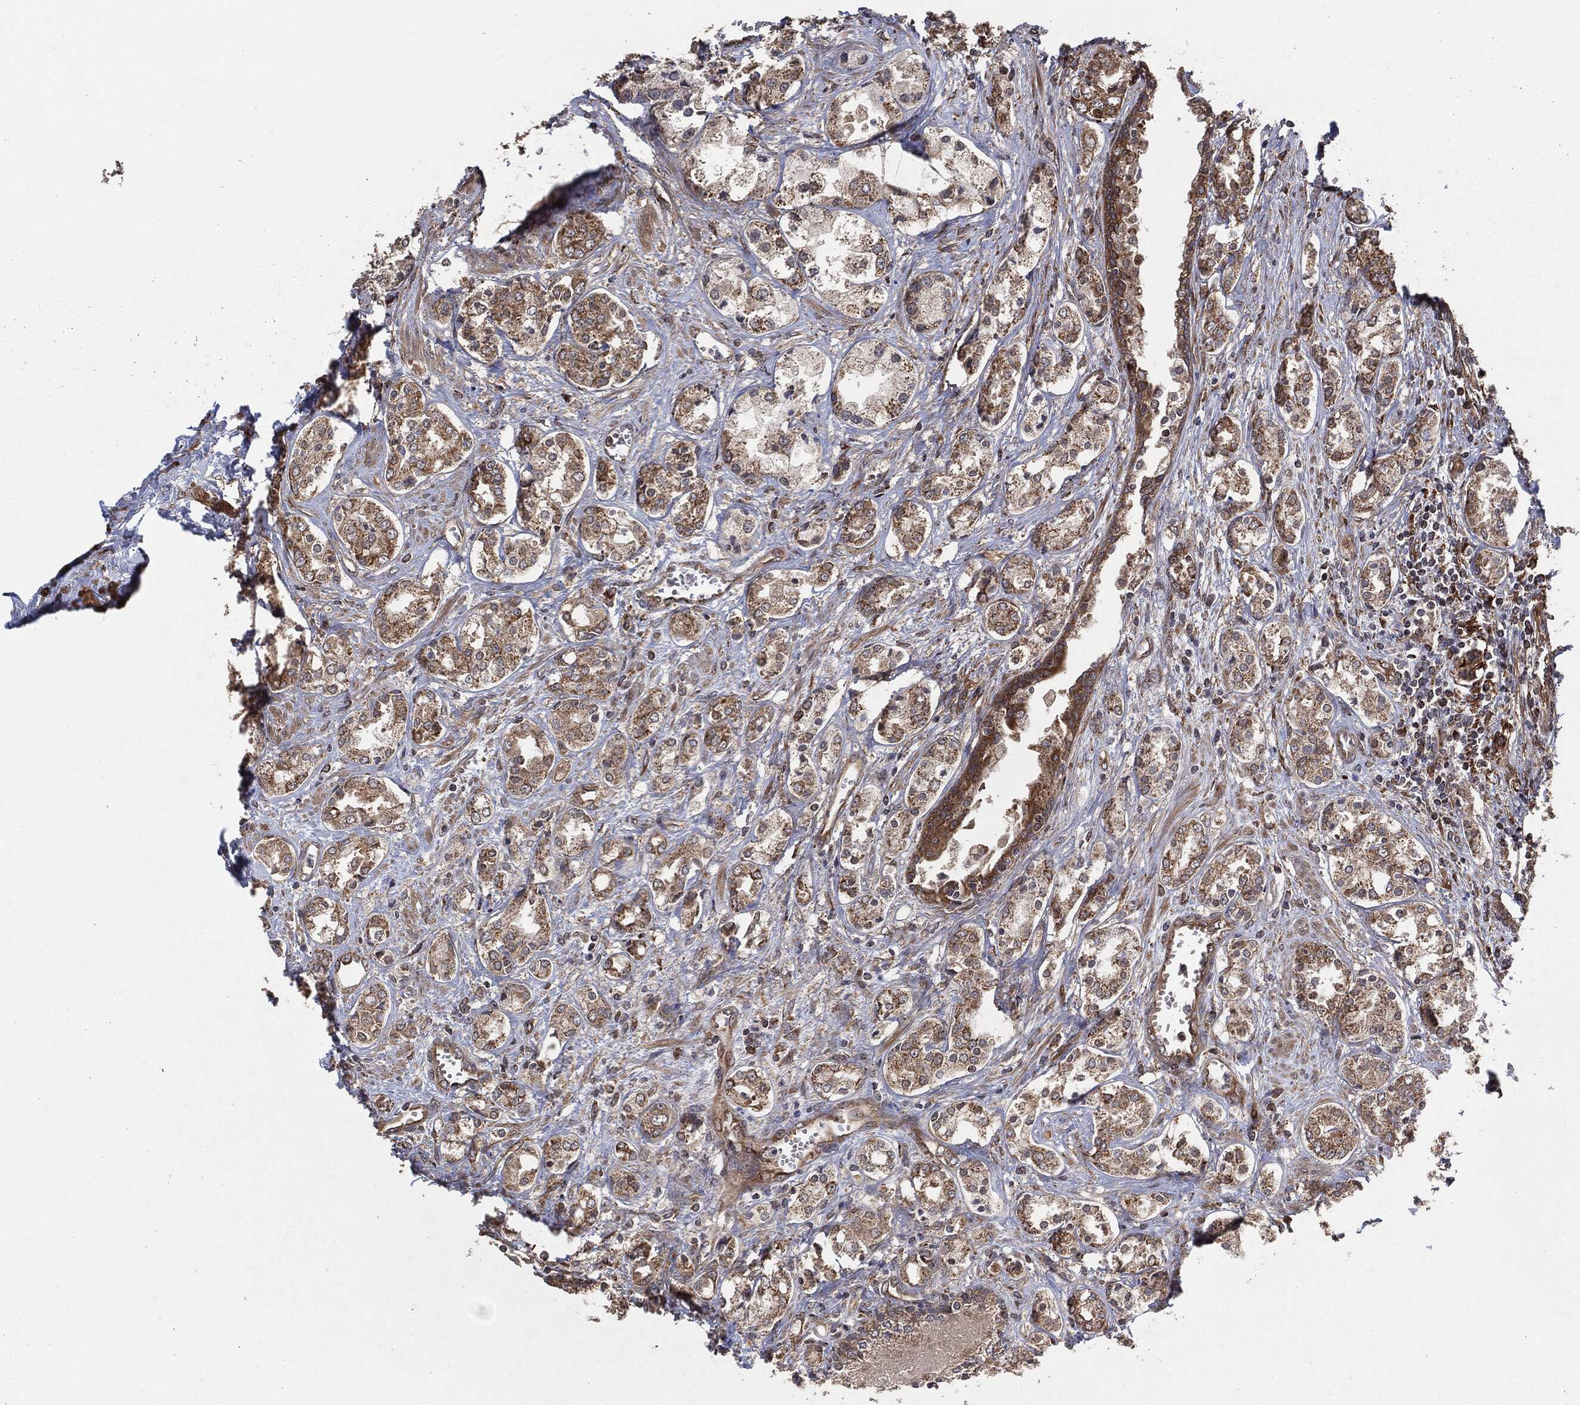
{"staining": {"intensity": "weak", "quantity": ">75%", "location": "cytoplasmic/membranous"}, "tissue": "prostate cancer", "cell_type": "Tumor cells", "image_type": "cancer", "snomed": [{"axis": "morphology", "description": "Adenocarcinoma, NOS"}, {"axis": "topography", "description": "Prostate and seminal vesicle, NOS"}, {"axis": "topography", "description": "Prostate"}], "caption": "Prostate cancer (adenocarcinoma) stained with a protein marker demonstrates weak staining in tumor cells.", "gene": "BCAR1", "patient": {"sex": "male", "age": 62}}